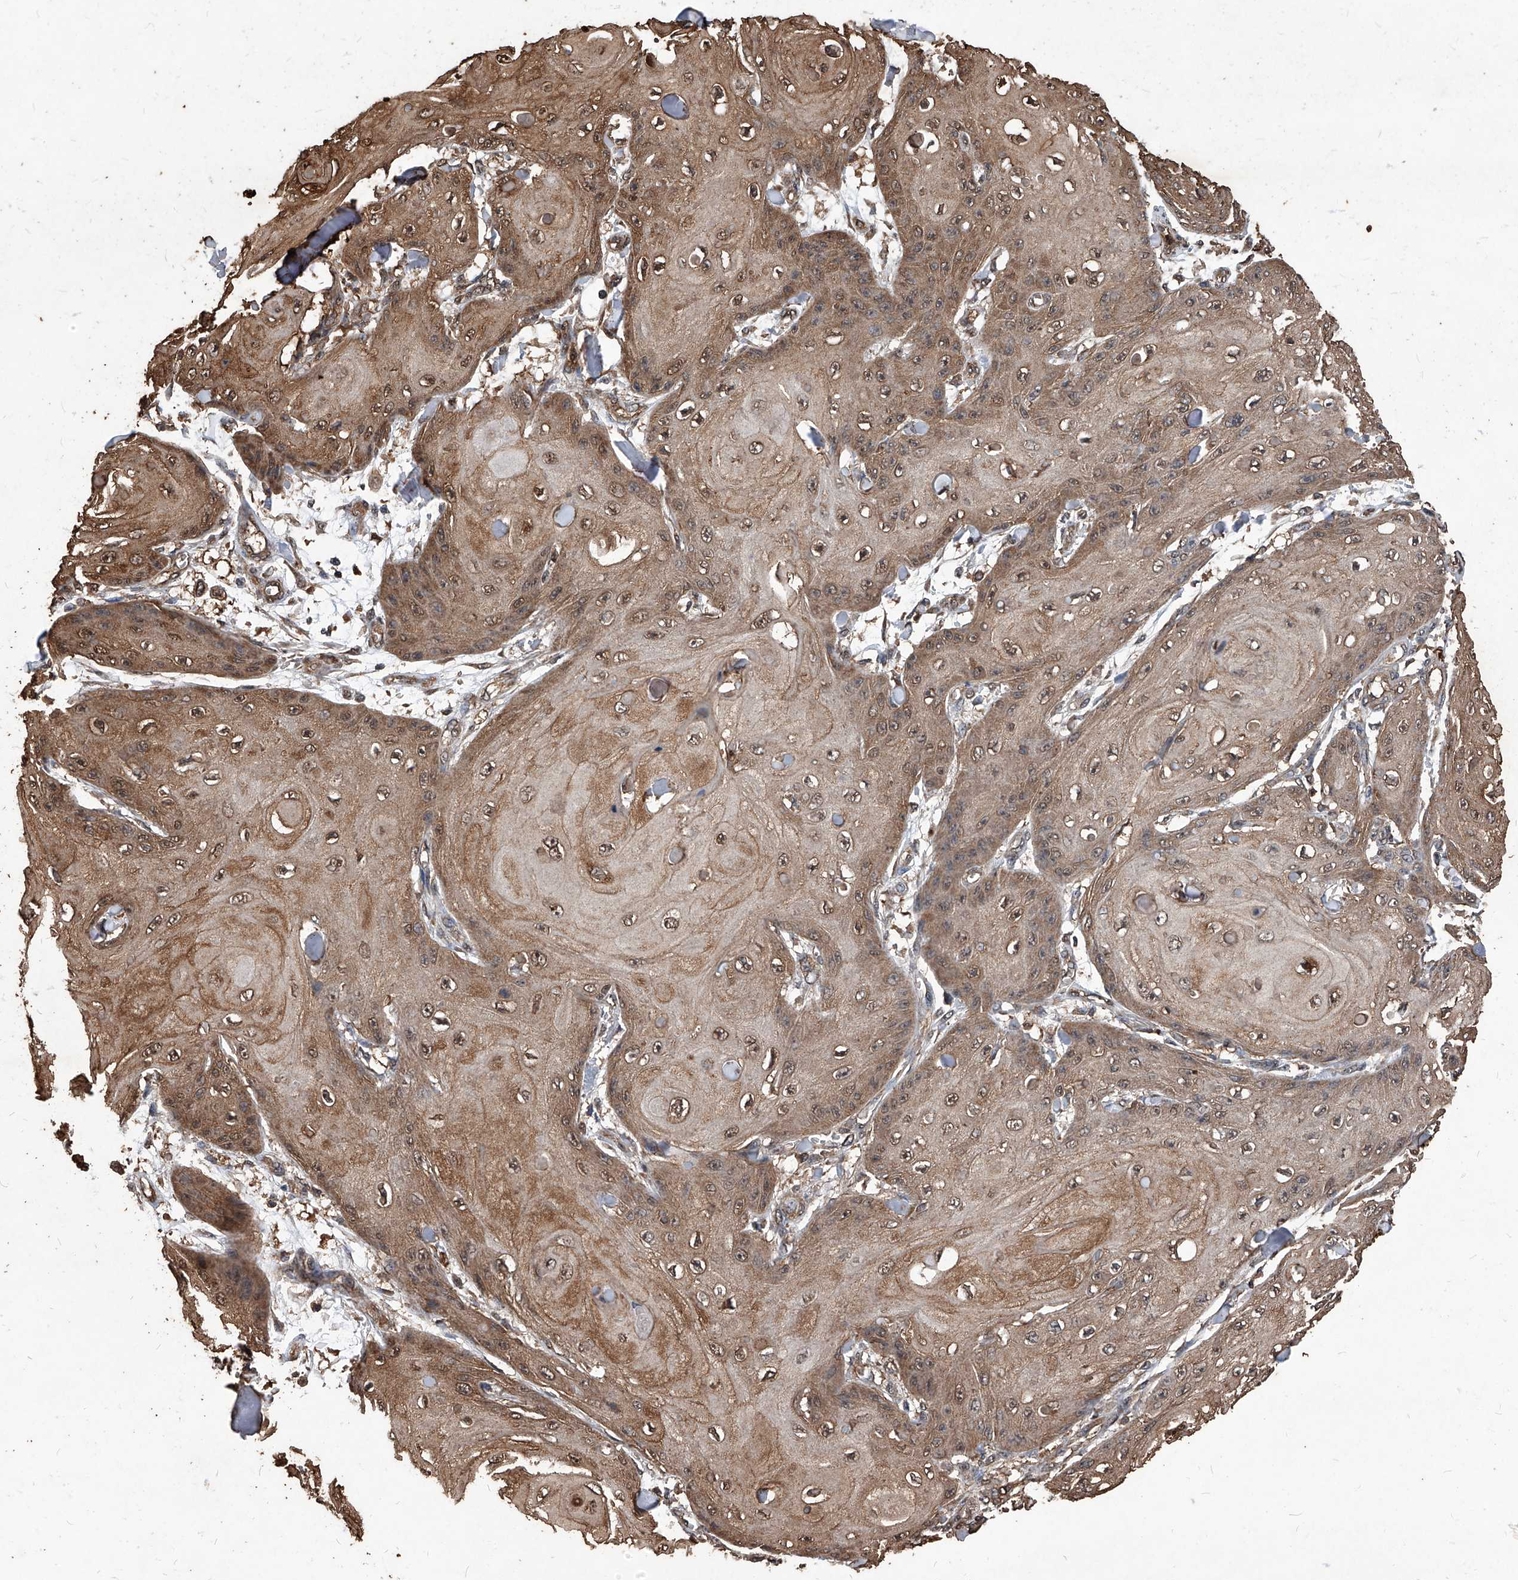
{"staining": {"intensity": "moderate", "quantity": ">75%", "location": "cytoplasmic/membranous"}, "tissue": "skin cancer", "cell_type": "Tumor cells", "image_type": "cancer", "snomed": [{"axis": "morphology", "description": "Squamous cell carcinoma, NOS"}, {"axis": "topography", "description": "Skin"}], "caption": "Immunohistochemical staining of human squamous cell carcinoma (skin) exhibits medium levels of moderate cytoplasmic/membranous protein staining in approximately >75% of tumor cells.", "gene": "UCP2", "patient": {"sex": "male", "age": 74}}